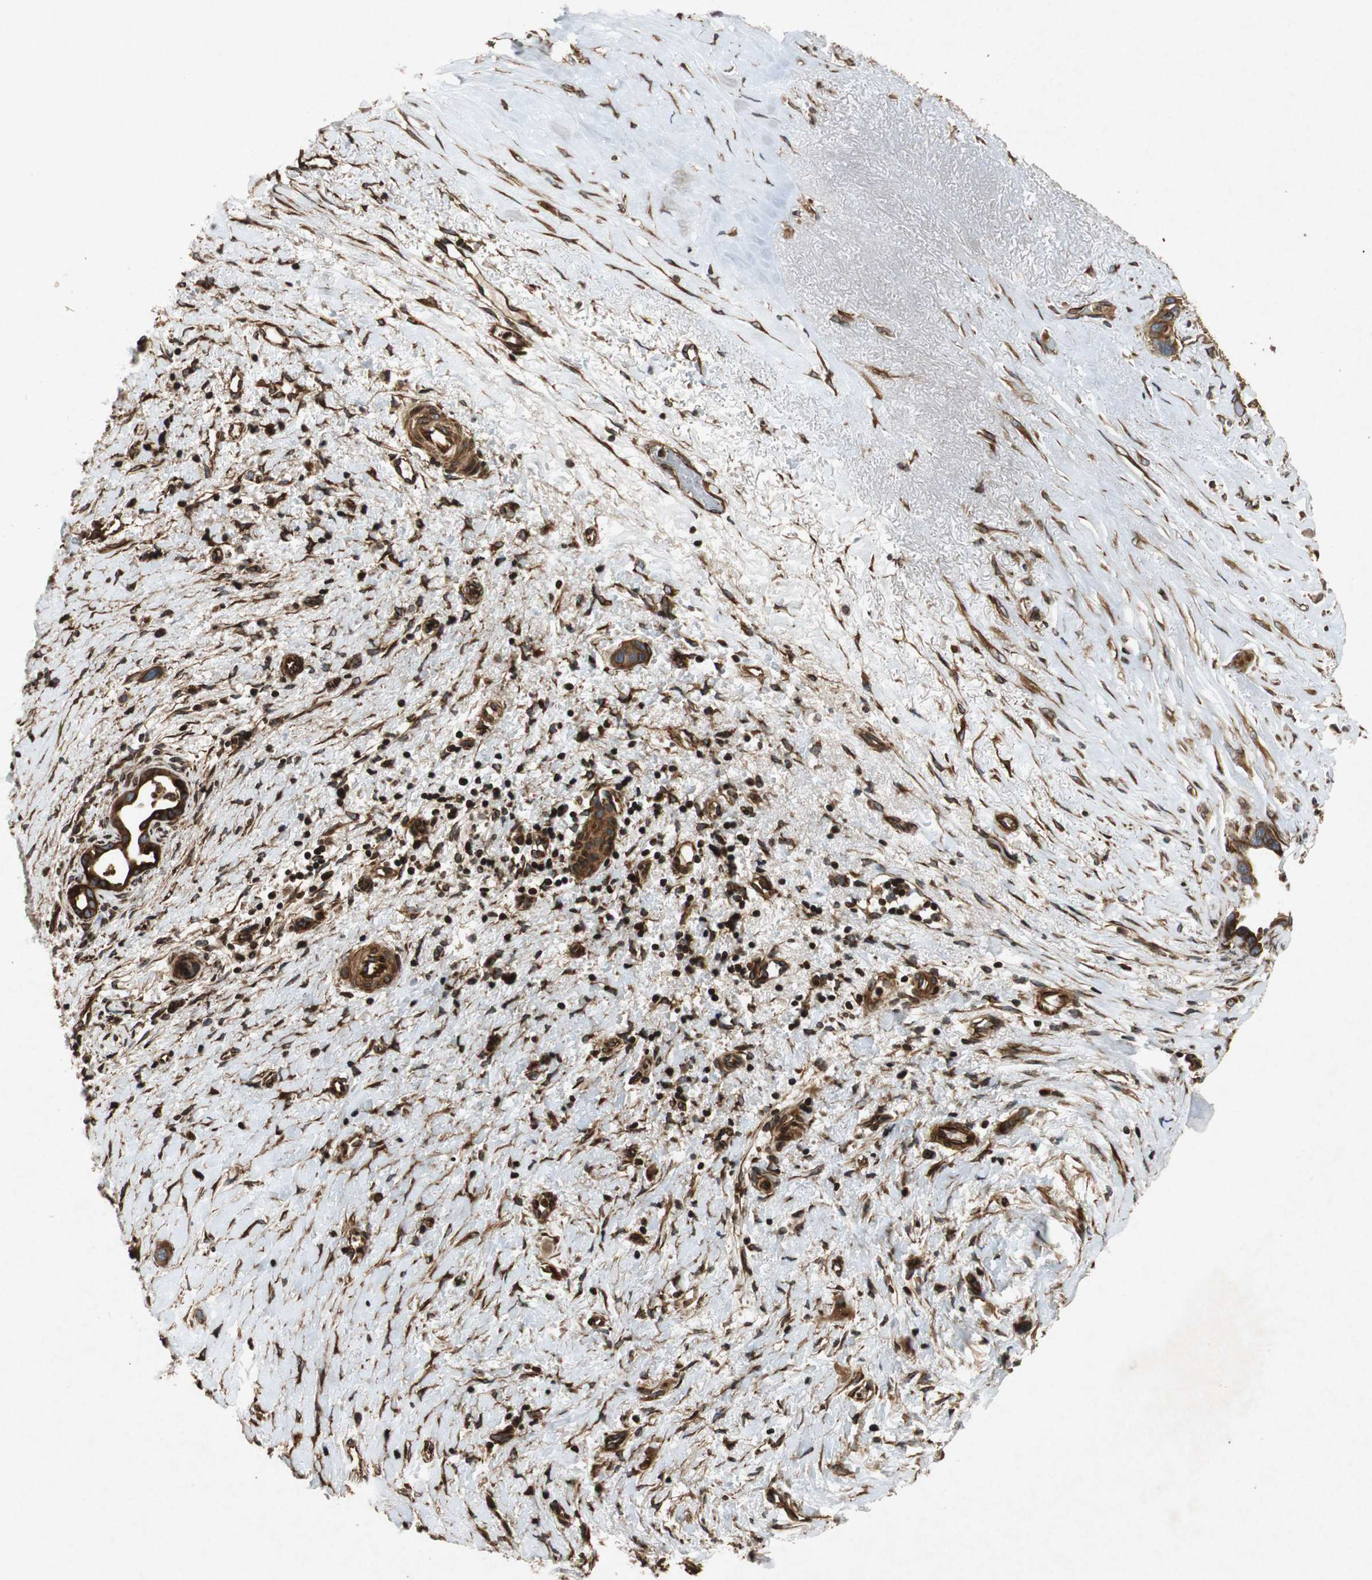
{"staining": {"intensity": "strong", "quantity": ">75%", "location": "cytoplasmic/membranous"}, "tissue": "liver cancer", "cell_type": "Tumor cells", "image_type": "cancer", "snomed": [{"axis": "morphology", "description": "Cholangiocarcinoma"}, {"axis": "topography", "description": "Liver"}], "caption": "An image showing strong cytoplasmic/membranous positivity in about >75% of tumor cells in liver cholangiocarcinoma, as visualized by brown immunohistochemical staining.", "gene": "TUBA4A", "patient": {"sex": "female", "age": 65}}